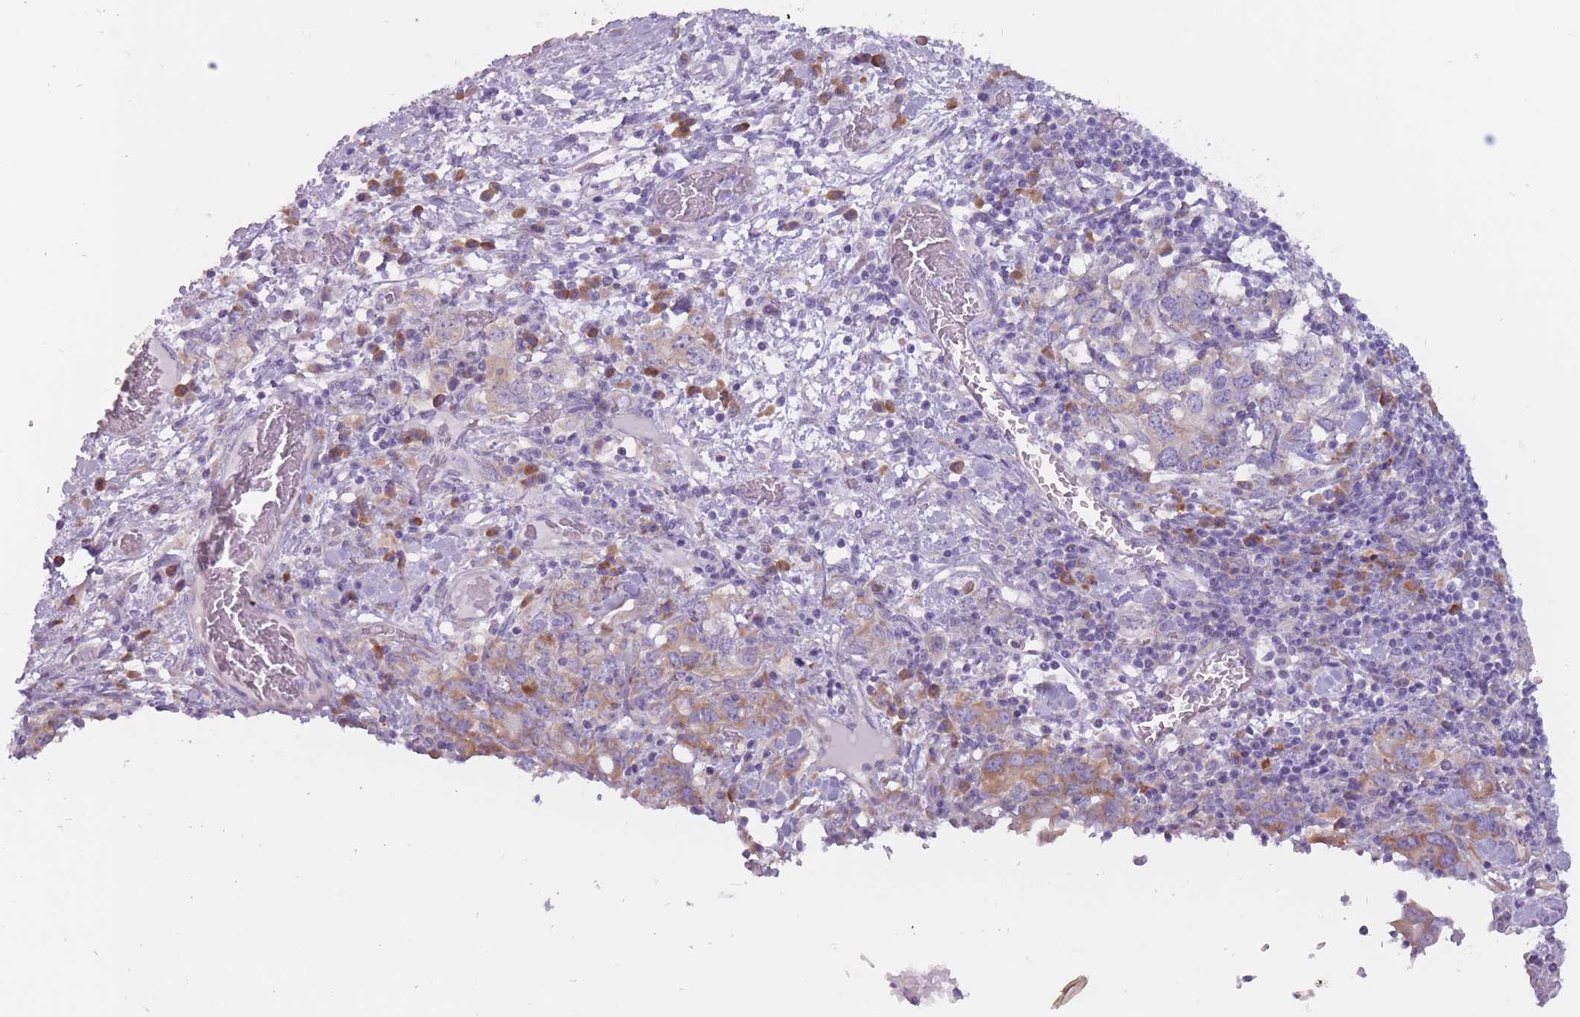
{"staining": {"intensity": "weak", "quantity": "<25%", "location": "cytoplasmic/membranous"}, "tissue": "stomach cancer", "cell_type": "Tumor cells", "image_type": "cancer", "snomed": [{"axis": "morphology", "description": "Adenocarcinoma, NOS"}, {"axis": "topography", "description": "Stomach, upper"}, {"axis": "topography", "description": "Stomach"}], "caption": "The immunohistochemistry image has no significant expression in tumor cells of stomach cancer (adenocarcinoma) tissue. (DAB (3,3'-diaminobenzidine) immunohistochemistry (IHC) with hematoxylin counter stain).", "gene": "RPL18", "patient": {"sex": "male", "age": 62}}